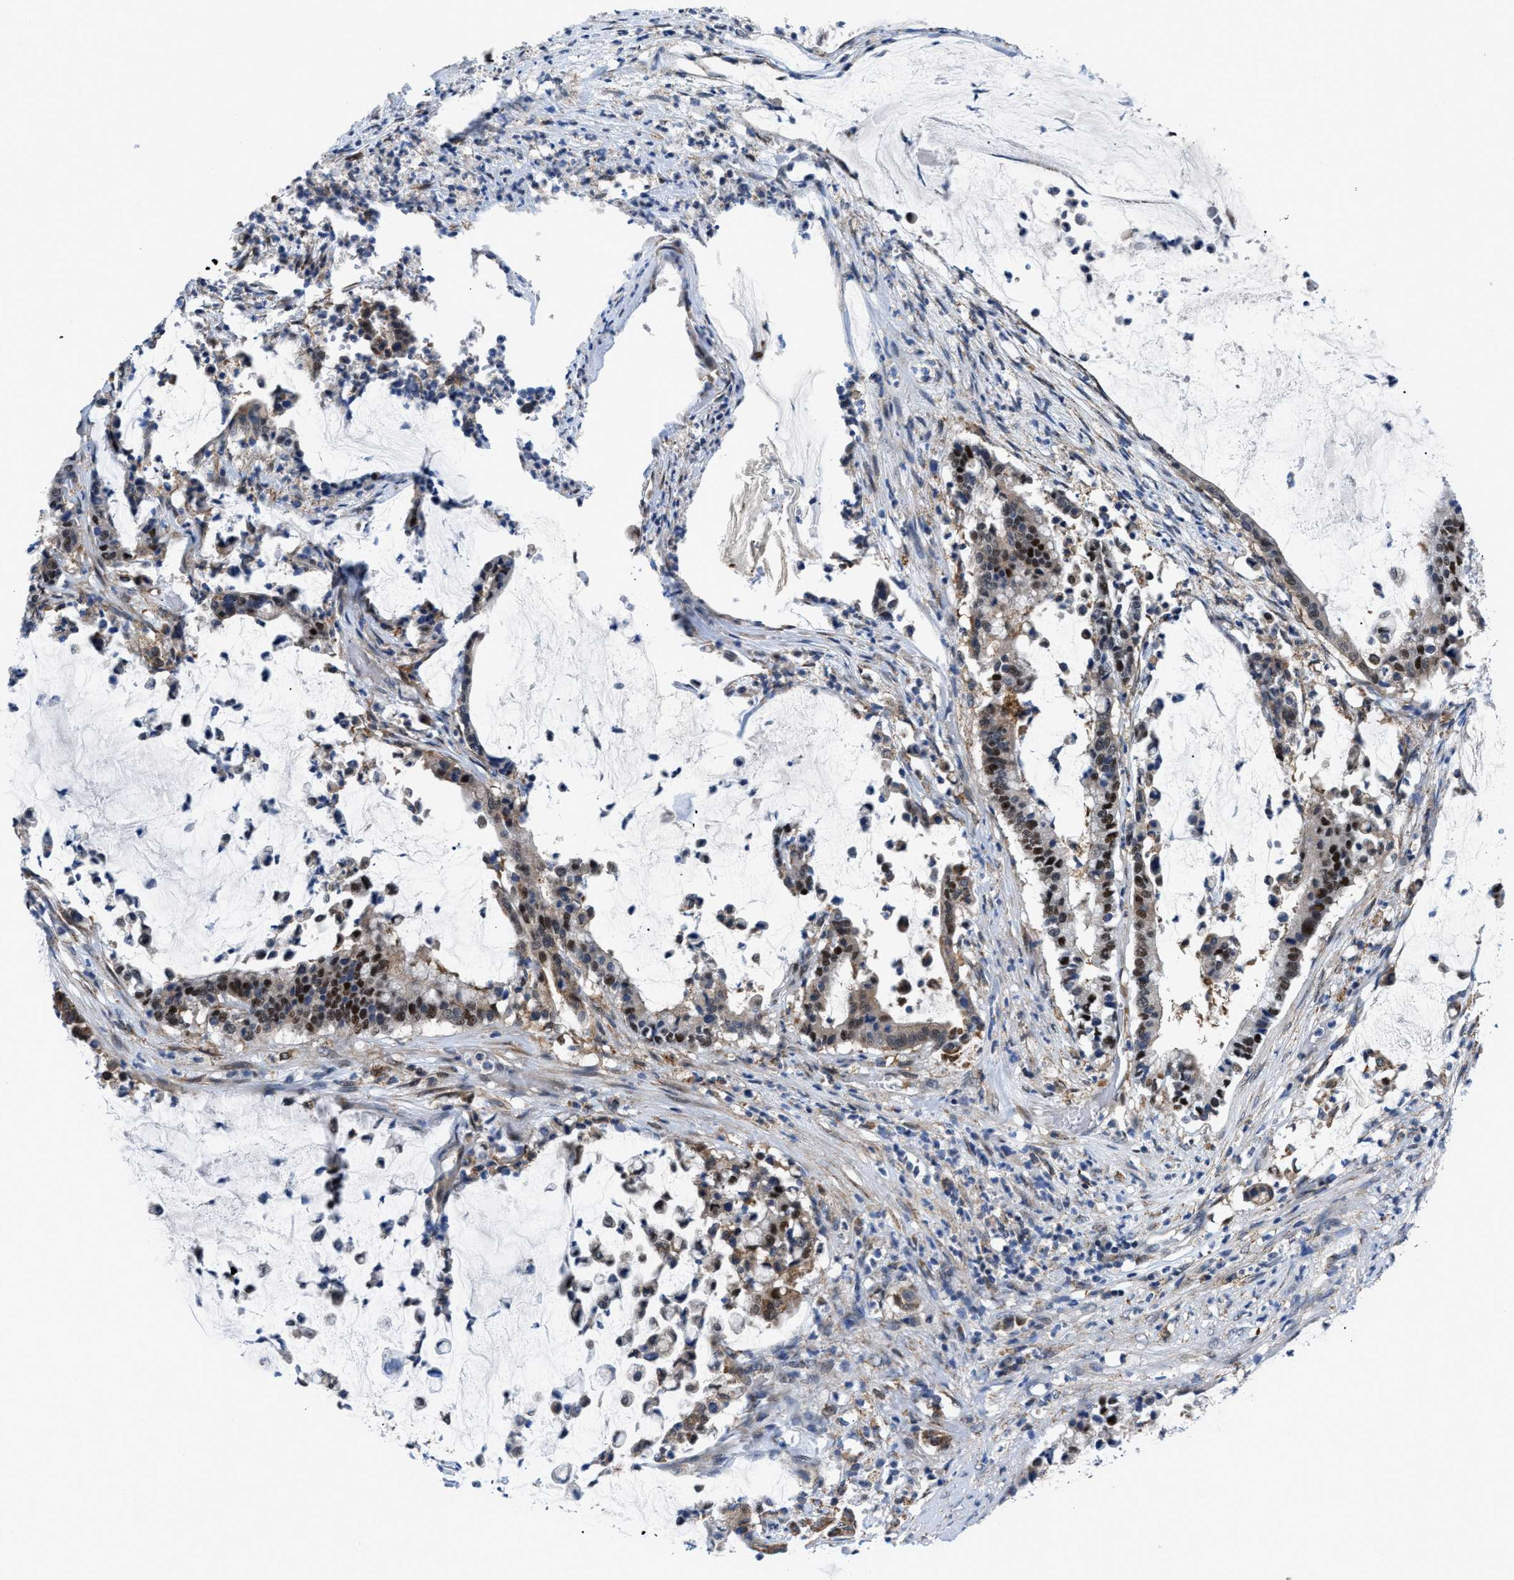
{"staining": {"intensity": "strong", "quantity": ">75%", "location": "nuclear"}, "tissue": "pancreatic cancer", "cell_type": "Tumor cells", "image_type": "cancer", "snomed": [{"axis": "morphology", "description": "Adenocarcinoma, NOS"}, {"axis": "topography", "description": "Pancreas"}], "caption": "High-power microscopy captured an immunohistochemistry (IHC) photomicrograph of adenocarcinoma (pancreatic), revealing strong nuclear positivity in approximately >75% of tumor cells. The staining was performed using DAB (3,3'-diaminobenzidine) to visualize the protein expression in brown, while the nuclei were stained in blue with hematoxylin (Magnification: 20x).", "gene": "TMEM45B", "patient": {"sex": "male", "age": 41}}